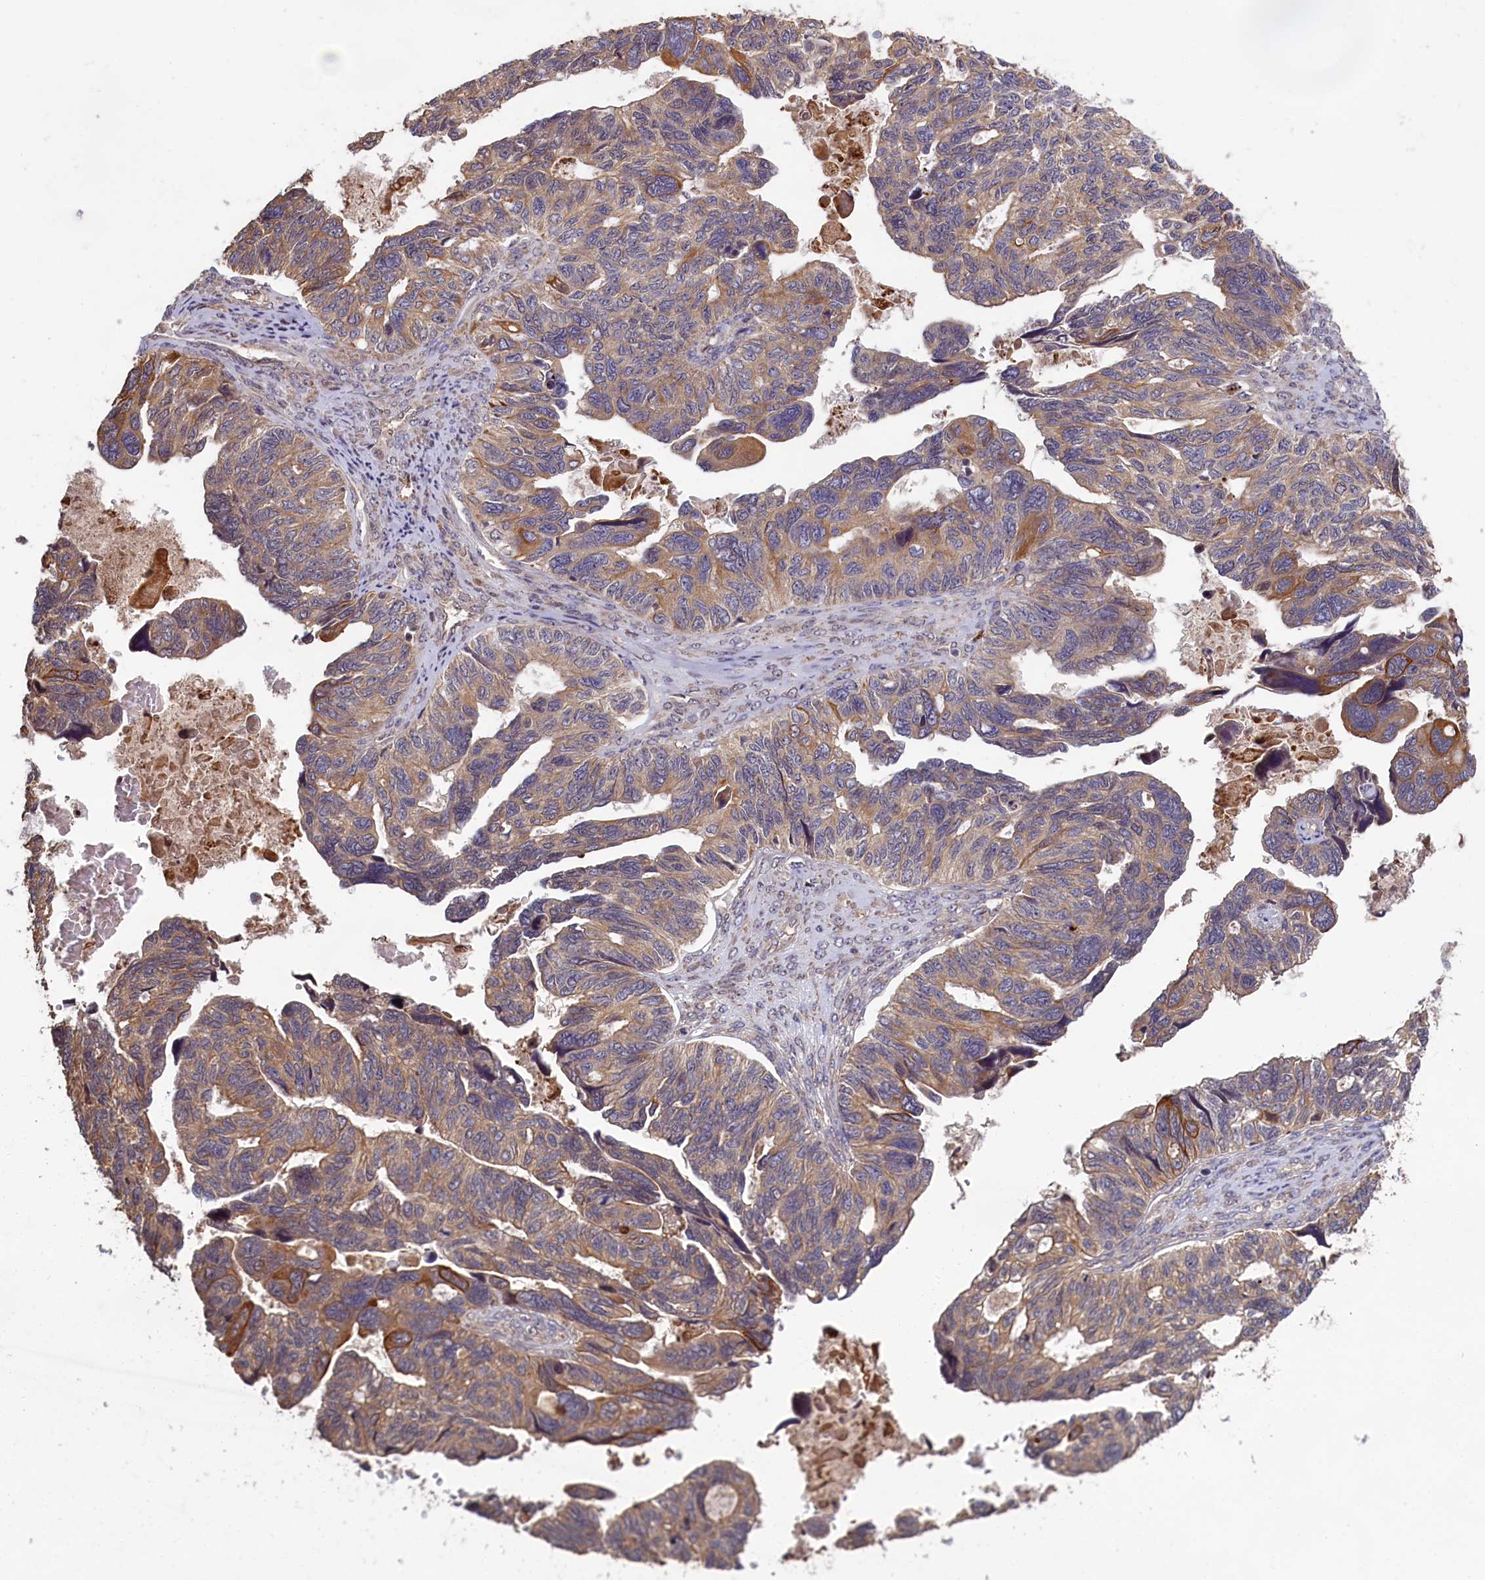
{"staining": {"intensity": "moderate", "quantity": "25%-75%", "location": "cytoplasmic/membranous"}, "tissue": "ovarian cancer", "cell_type": "Tumor cells", "image_type": "cancer", "snomed": [{"axis": "morphology", "description": "Cystadenocarcinoma, serous, NOS"}, {"axis": "topography", "description": "Ovary"}], "caption": "Immunohistochemical staining of ovarian serous cystadenocarcinoma demonstrates moderate cytoplasmic/membranous protein positivity in approximately 25%-75% of tumor cells.", "gene": "DENND1B", "patient": {"sex": "female", "age": 79}}